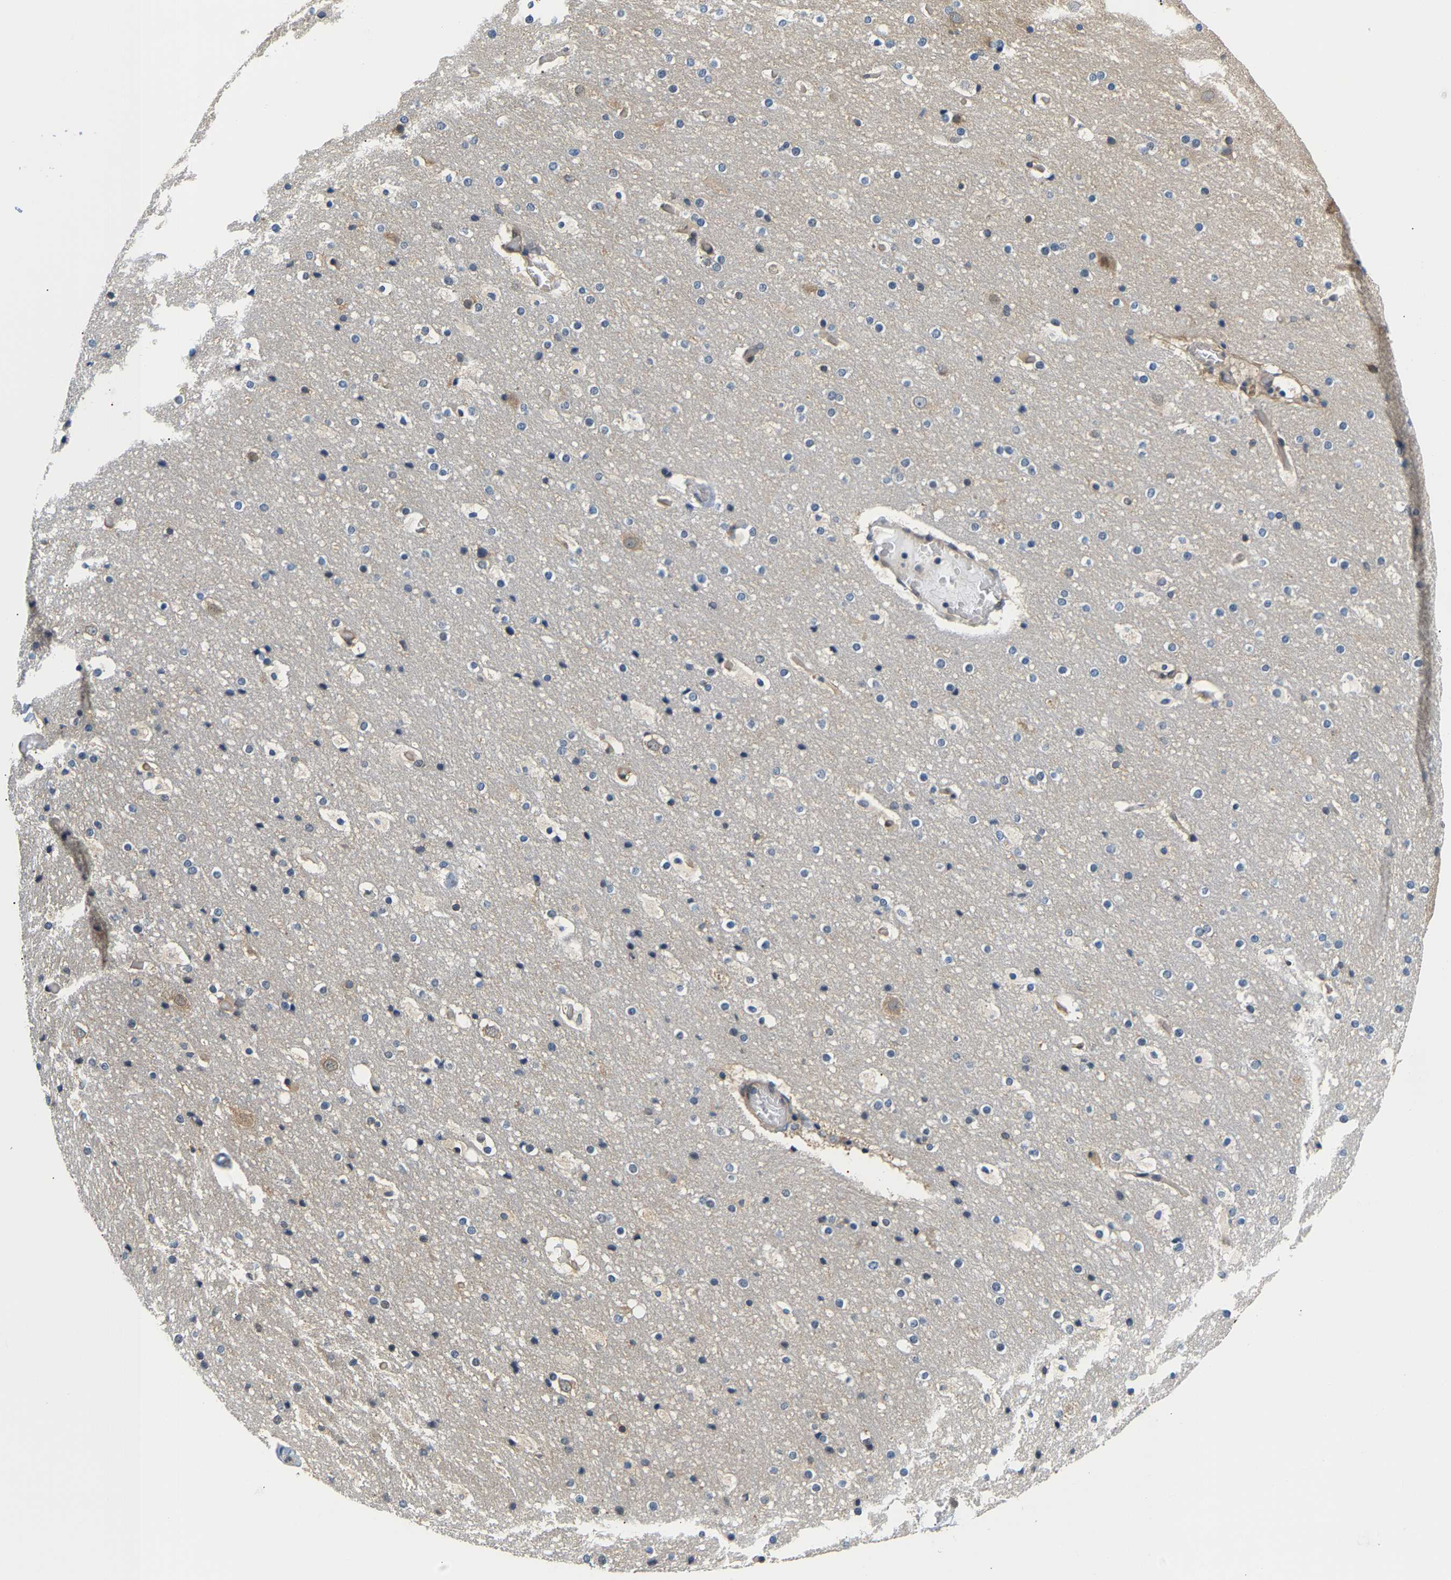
{"staining": {"intensity": "weak", "quantity": ">75%", "location": "cytoplasmic/membranous"}, "tissue": "cerebral cortex", "cell_type": "Endothelial cells", "image_type": "normal", "snomed": [{"axis": "morphology", "description": "Normal tissue, NOS"}, {"axis": "topography", "description": "Cerebral cortex"}], "caption": "Protein analysis of normal cerebral cortex shows weak cytoplasmic/membranous staining in approximately >75% of endothelial cells. (IHC, brightfield microscopy, high magnification).", "gene": "ARHGEF12", "patient": {"sex": "male", "age": 57}}